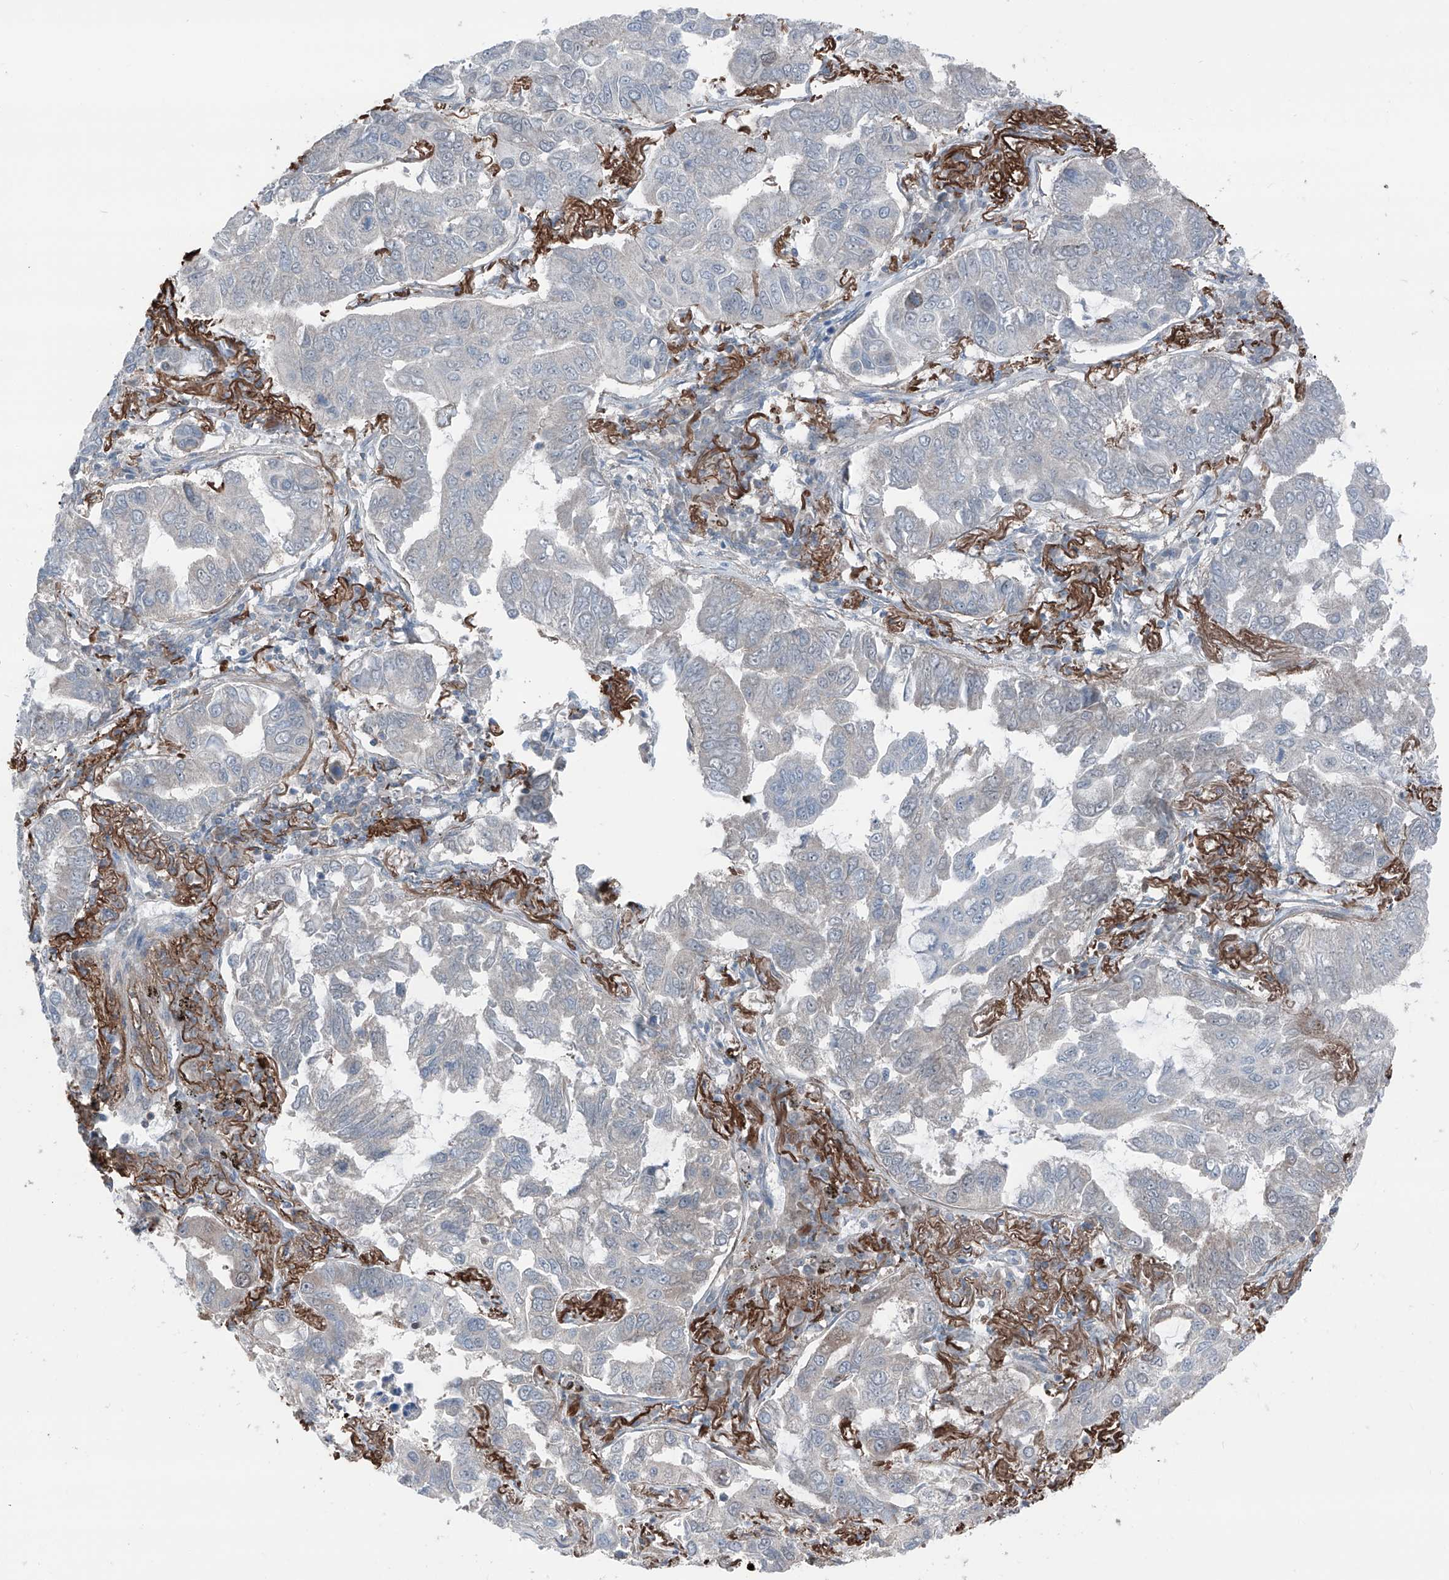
{"staining": {"intensity": "negative", "quantity": "none", "location": "none"}, "tissue": "lung cancer", "cell_type": "Tumor cells", "image_type": "cancer", "snomed": [{"axis": "morphology", "description": "Adenocarcinoma, NOS"}, {"axis": "topography", "description": "Lung"}], "caption": "An image of lung adenocarcinoma stained for a protein exhibits no brown staining in tumor cells. The staining was performed using DAB to visualize the protein expression in brown, while the nuclei were stained in blue with hematoxylin (Magnification: 20x).", "gene": "HSPB11", "patient": {"sex": "male", "age": 64}}